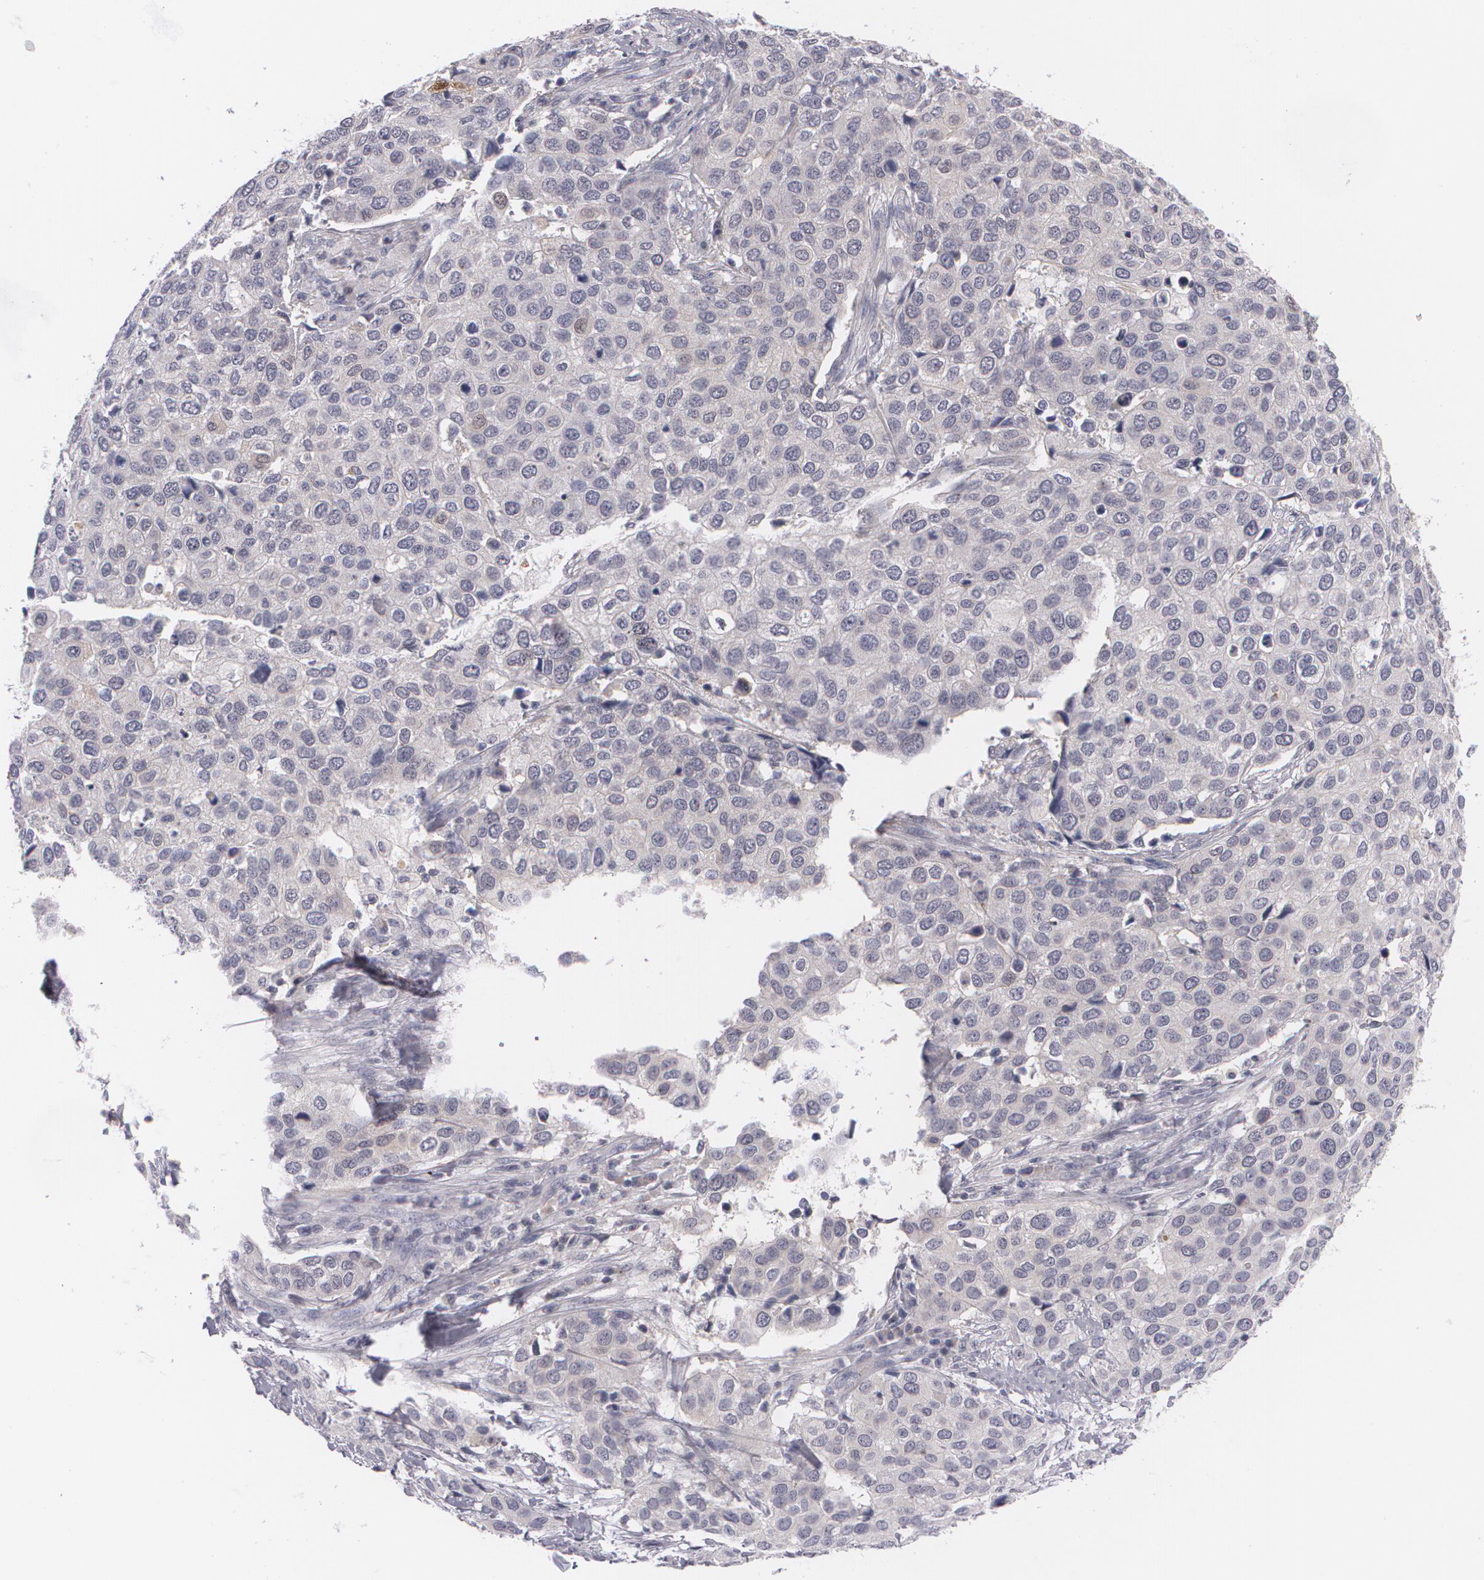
{"staining": {"intensity": "negative", "quantity": "none", "location": "none"}, "tissue": "cervical cancer", "cell_type": "Tumor cells", "image_type": "cancer", "snomed": [{"axis": "morphology", "description": "Squamous cell carcinoma, NOS"}, {"axis": "topography", "description": "Cervix"}], "caption": "Tumor cells are negative for brown protein staining in cervical cancer (squamous cell carcinoma).", "gene": "FAM181A", "patient": {"sex": "female", "age": 54}}